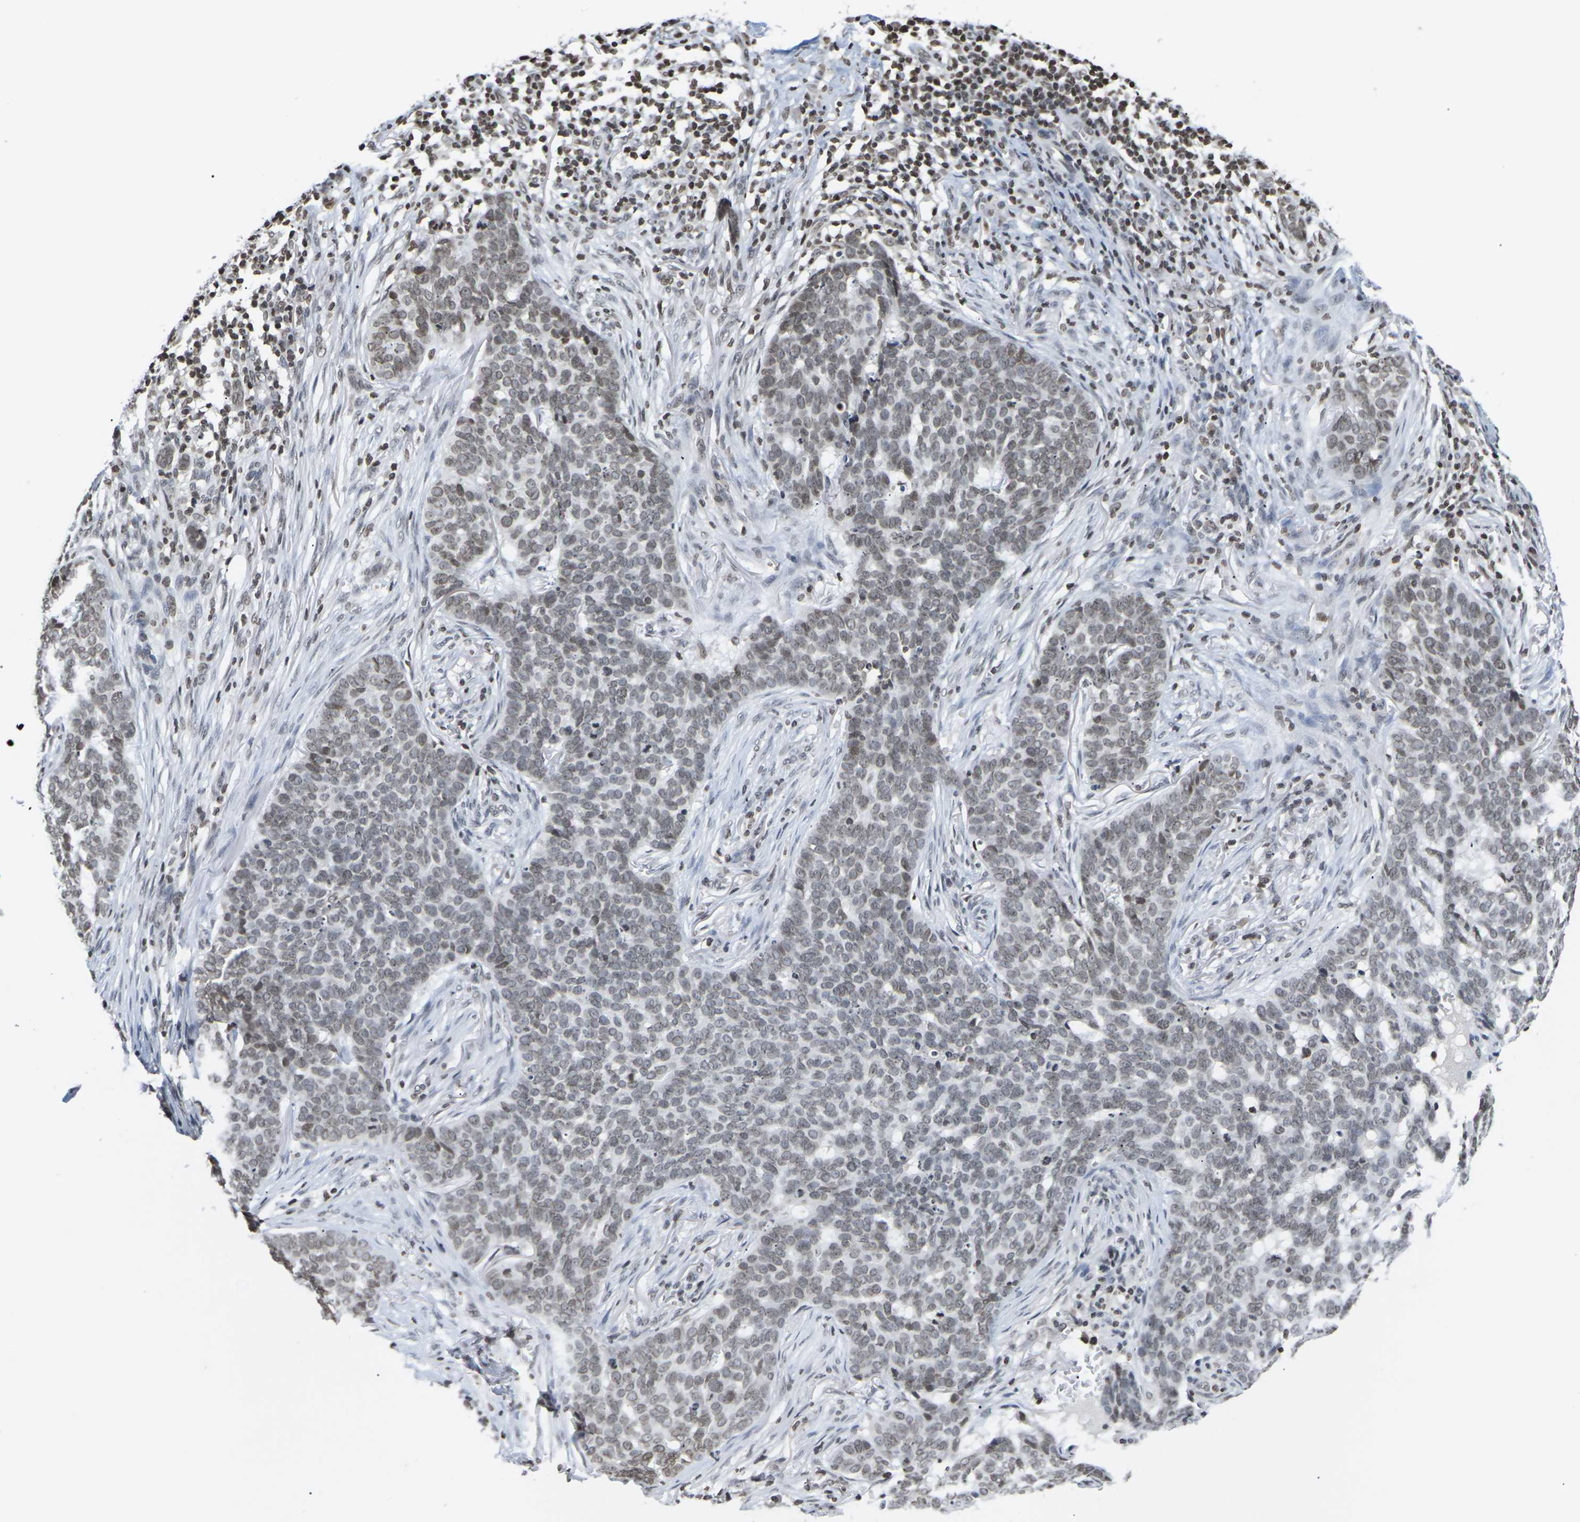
{"staining": {"intensity": "moderate", "quantity": ">75%", "location": "nuclear"}, "tissue": "skin cancer", "cell_type": "Tumor cells", "image_type": "cancer", "snomed": [{"axis": "morphology", "description": "Basal cell carcinoma"}, {"axis": "topography", "description": "Skin"}], "caption": "A histopathology image of human skin basal cell carcinoma stained for a protein demonstrates moderate nuclear brown staining in tumor cells.", "gene": "ETV5", "patient": {"sex": "male", "age": 85}}